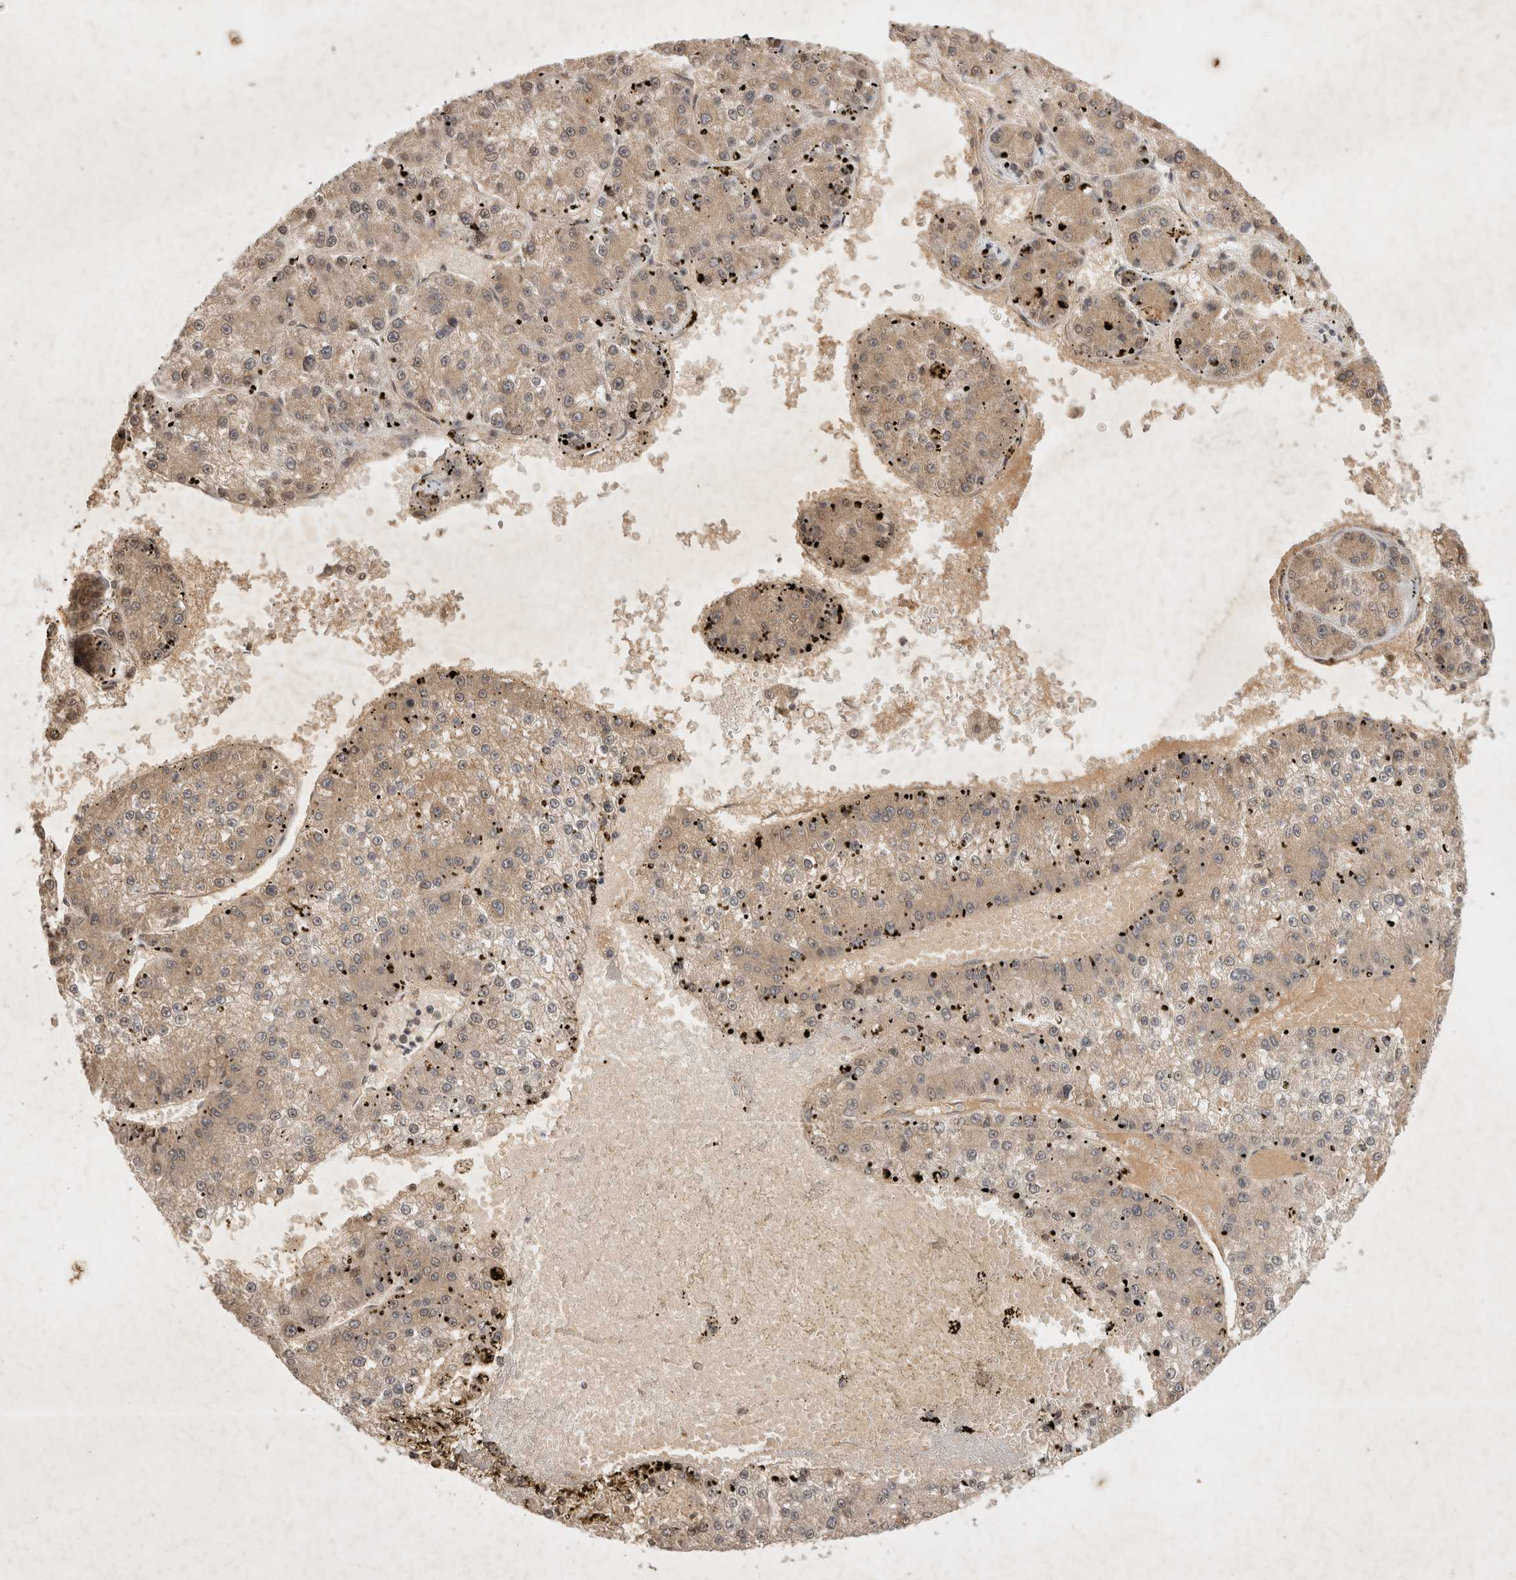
{"staining": {"intensity": "weak", "quantity": ">75%", "location": "cytoplasmic/membranous,nuclear"}, "tissue": "liver cancer", "cell_type": "Tumor cells", "image_type": "cancer", "snomed": [{"axis": "morphology", "description": "Carcinoma, Hepatocellular, NOS"}, {"axis": "topography", "description": "Liver"}], "caption": "This image displays liver cancer stained with immunohistochemistry (IHC) to label a protein in brown. The cytoplasmic/membranous and nuclear of tumor cells show weak positivity for the protein. Nuclei are counter-stained blue.", "gene": "YES1", "patient": {"sex": "female", "age": 73}}